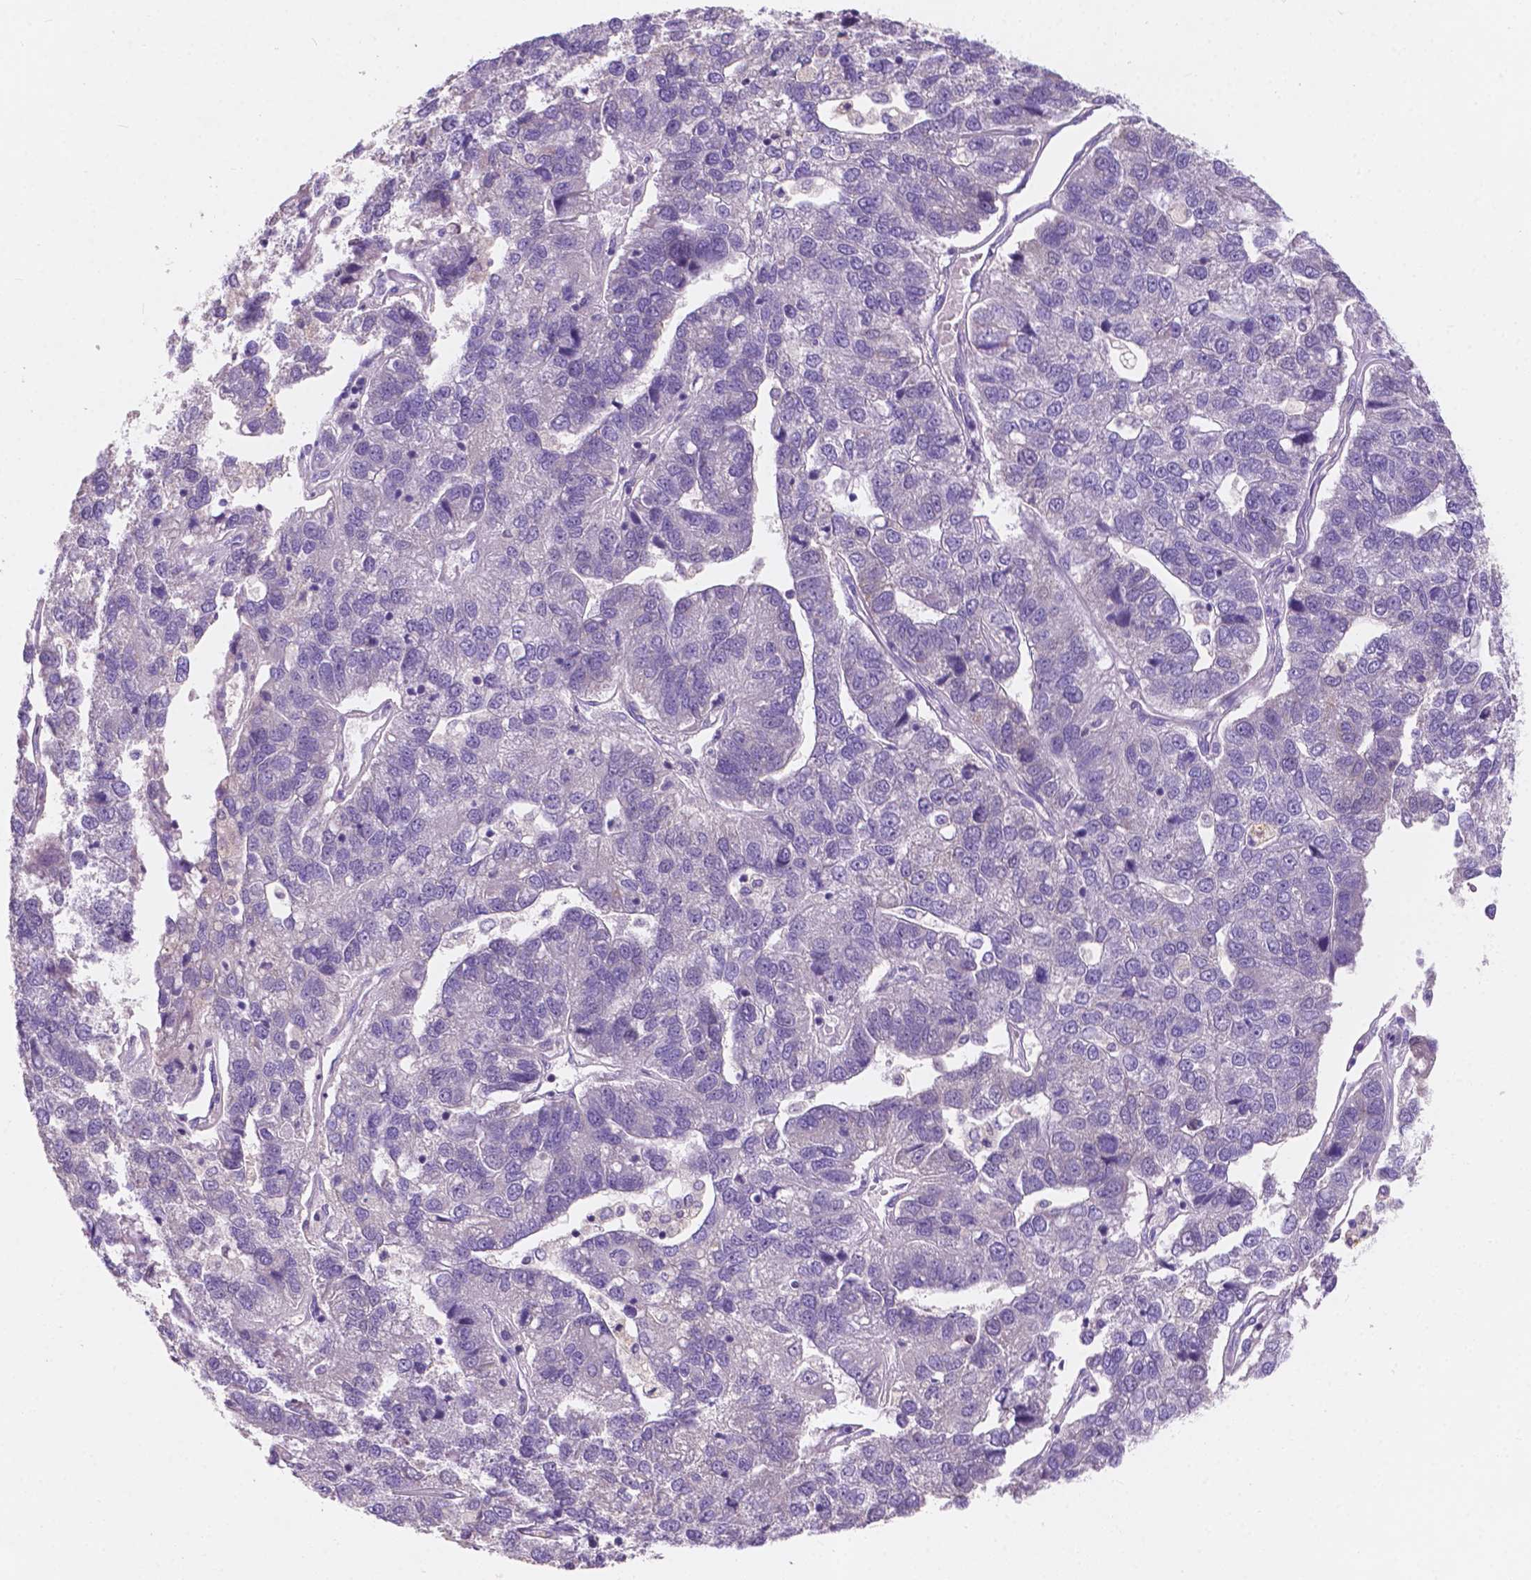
{"staining": {"intensity": "negative", "quantity": "none", "location": "none"}, "tissue": "pancreatic cancer", "cell_type": "Tumor cells", "image_type": "cancer", "snomed": [{"axis": "morphology", "description": "Adenocarcinoma, NOS"}, {"axis": "topography", "description": "Pancreas"}], "caption": "A high-resolution image shows IHC staining of adenocarcinoma (pancreatic), which reveals no significant expression in tumor cells.", "gene": "IREB2", "patient": {"sex": "female", "age": 61}}